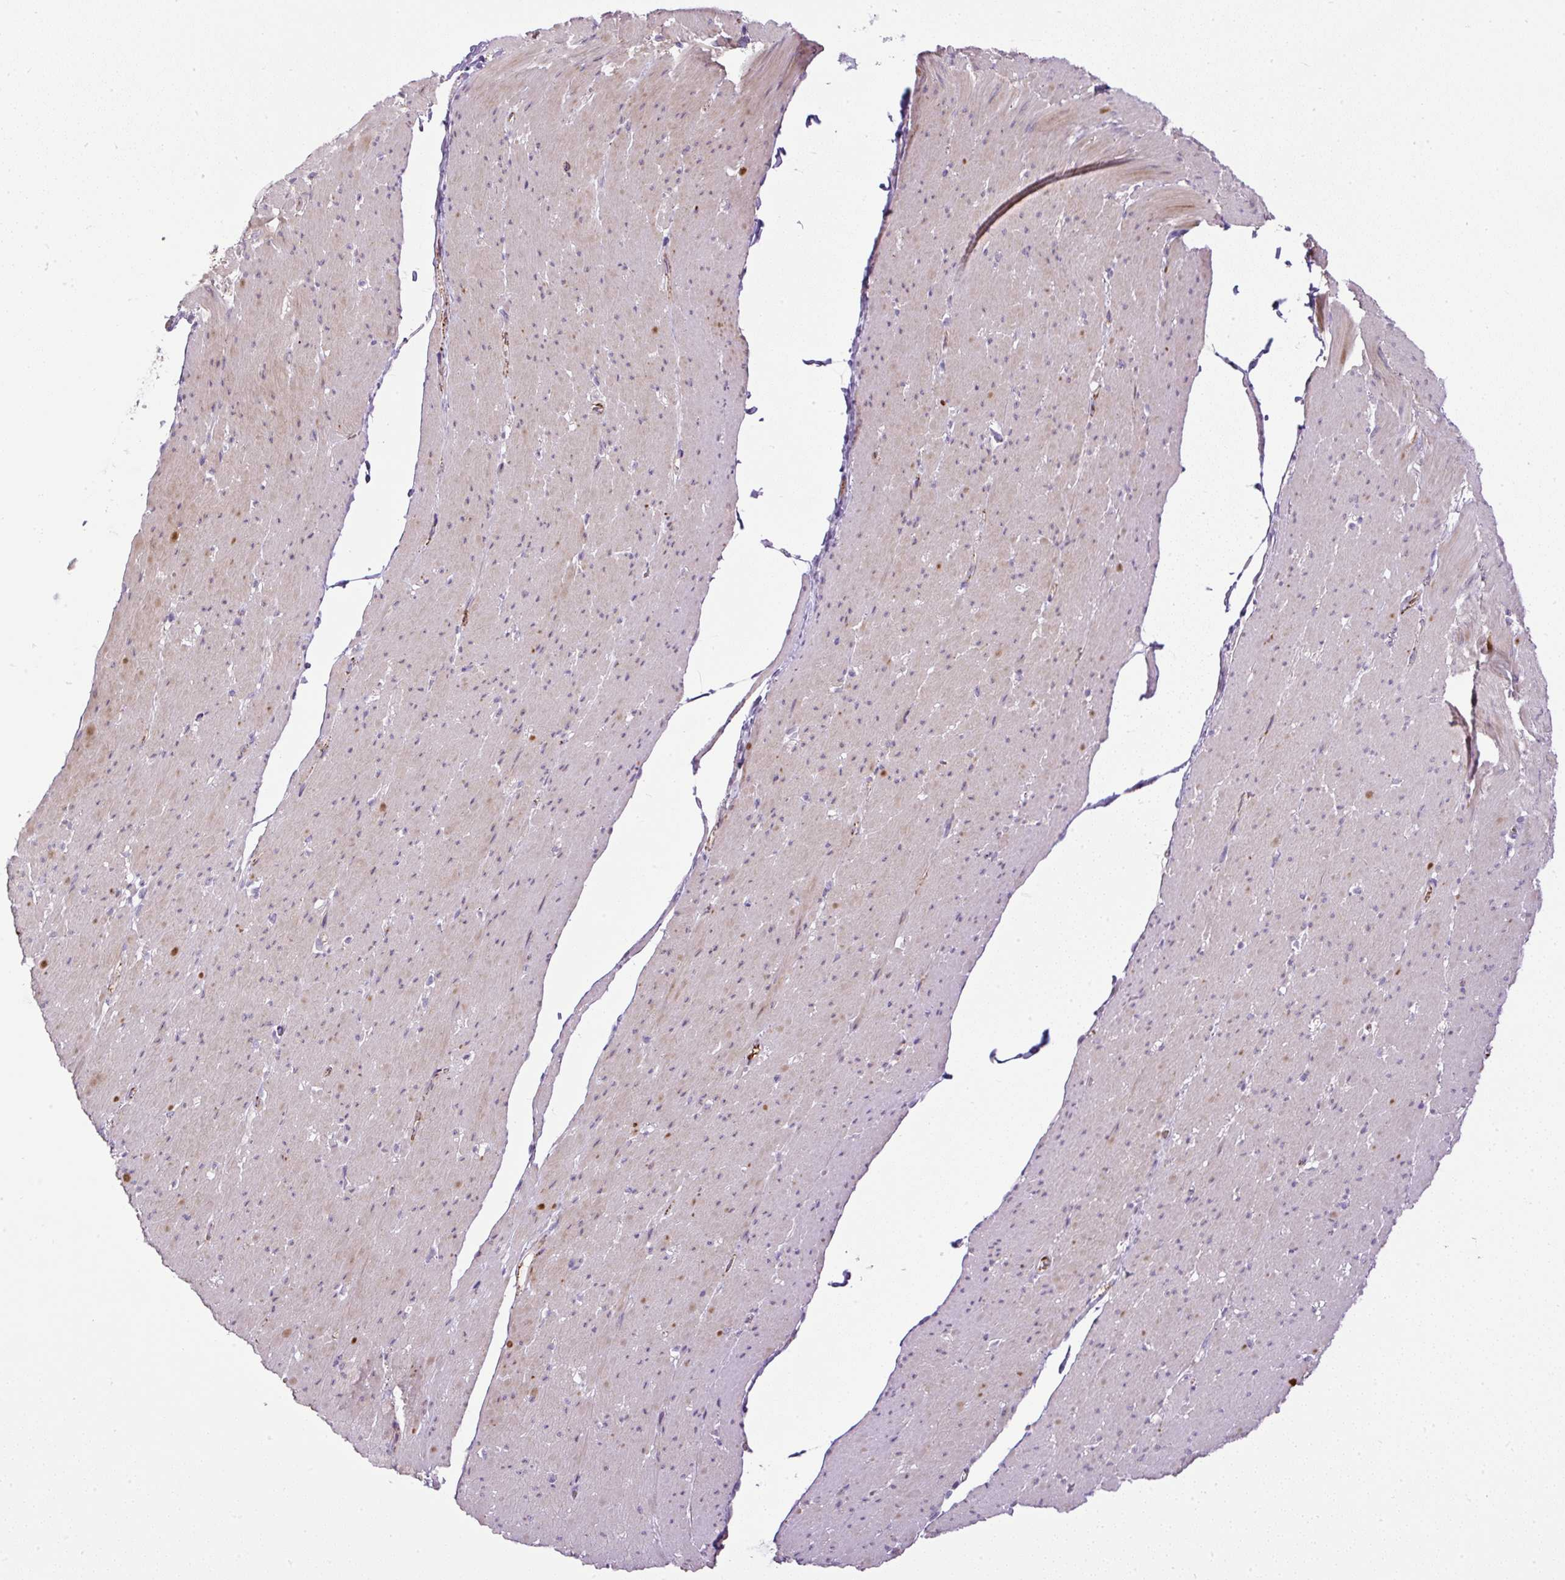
{"staining": {"intensity": "moderate", "quantity": "<25%", "location": "cytoplasmic/membranous"}, "tissue": "smooth muscle", "cell_type": "Smooth muscle cells", "image_type": "normal", "snomed": [{"axis": "morphology", "description": "Normal tissue, NOS"}, {"axis": "topography", "description": "Smooth muscle"}, {"axis": "topography", "description": "Rectum"}], "caption": "Moderate cytoplasmic/membranous positivity is identified in approximately <25% of smooth muscle cells in benign smooth muscle. (DAB (3,3'-diaminobenzidine) IHC with brightfield microscopy, high magnification).", "gene": "LEFTY1", "patient": {"sex": "male", "age": 53}}